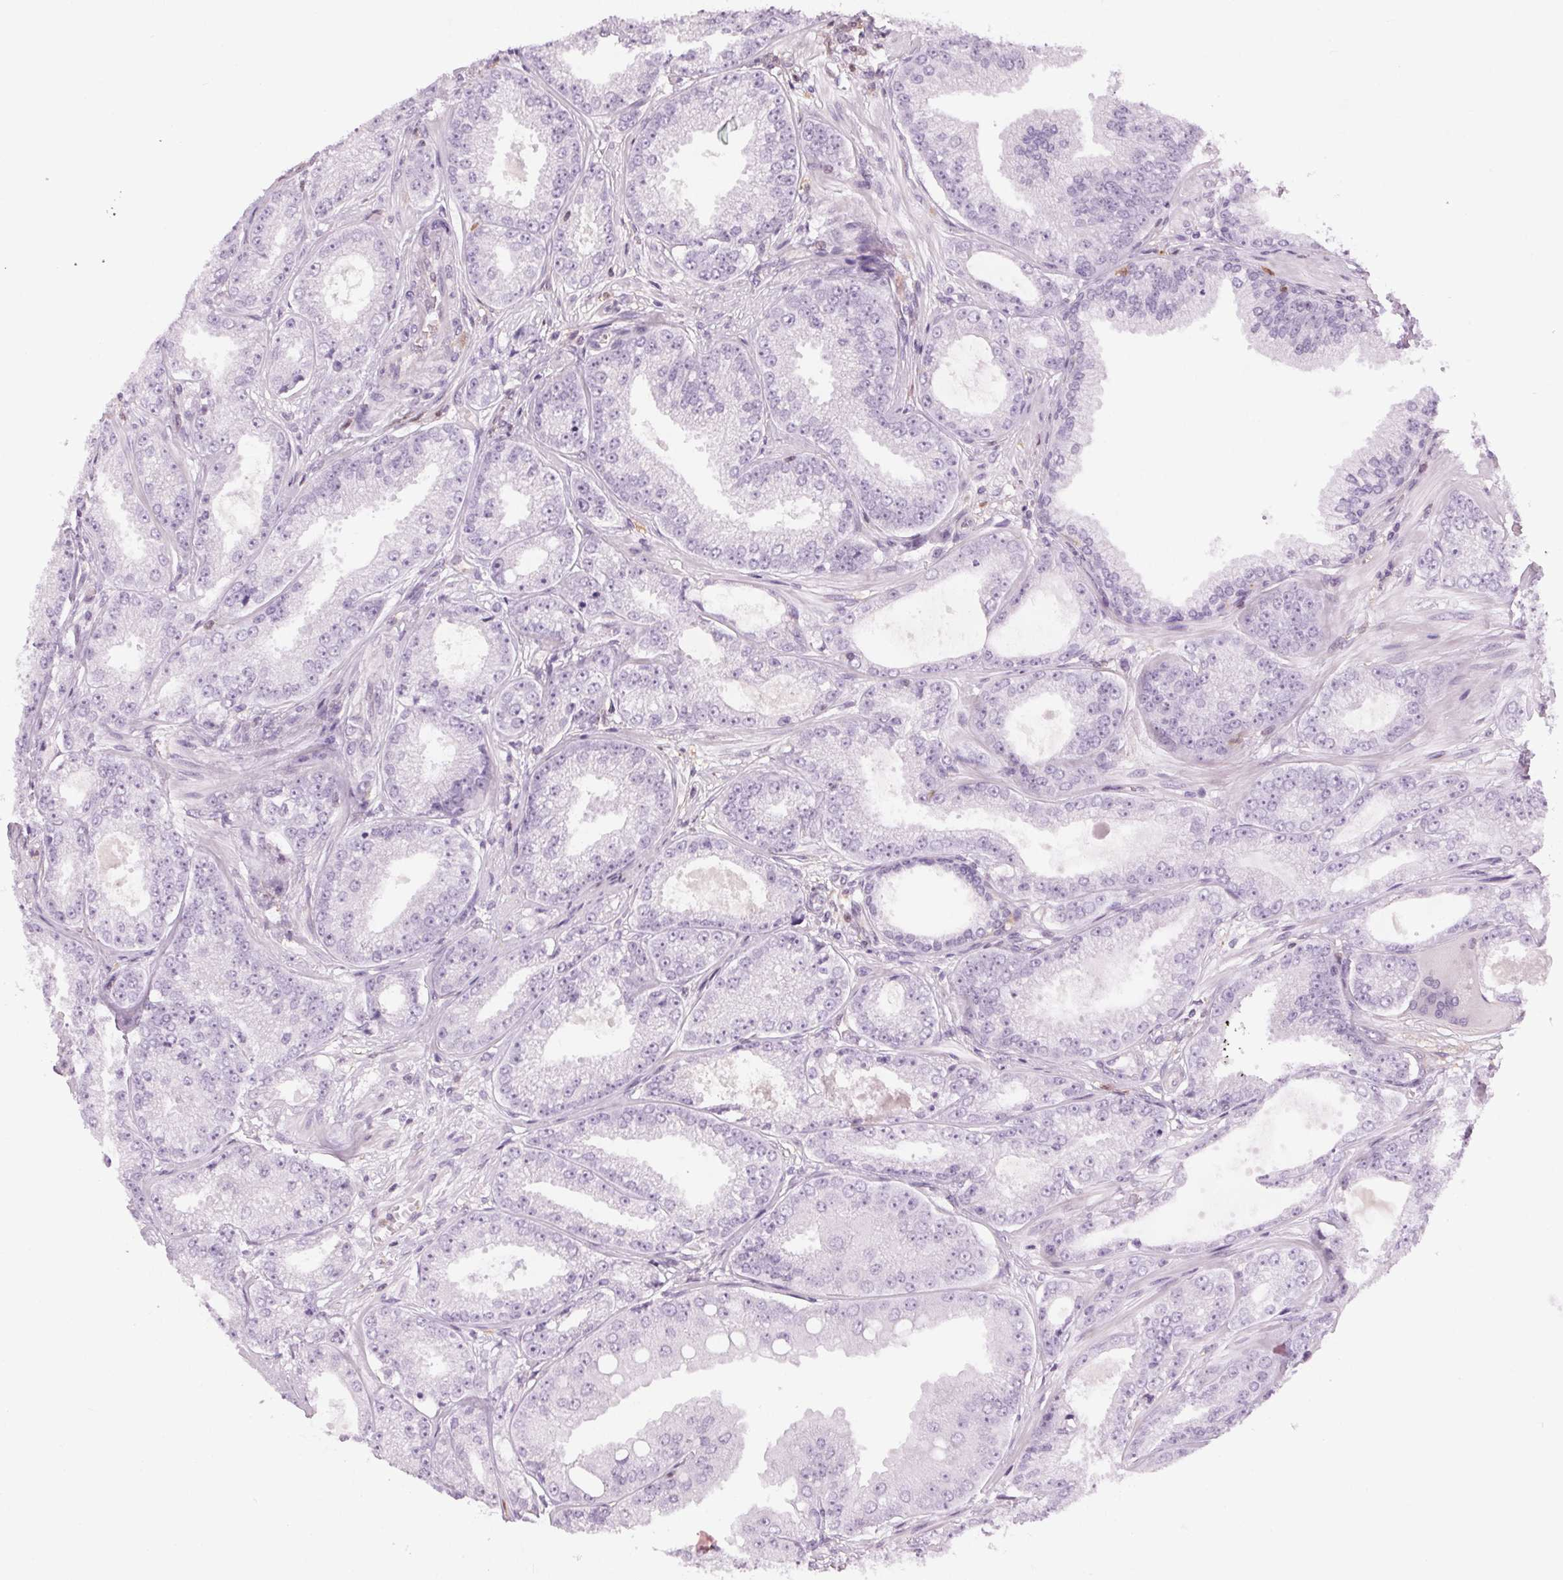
{"staining": {"intensity": "negative", "quantity": "none", "location": "none"}, "tissue": "prostate cancer", "cell_type": "Tumor cells", "image_type": "cancer", "snomed": [{"axis": "morphology", "description": "Adenocarcinoma, NOS"}, {"axis": "topography", "description": "Prostate"}], "caption": "High magnification brightfield microscopy of prostate cancer (adenocarcinoma) stained with DAB (3,3'-diaminobenzidine) (brown) and counterstained with hematoxylin (blue): tumor cells show no significant expression.", "gene": "SLC6A19", "patient": {"sex": "male", "age": 64}}